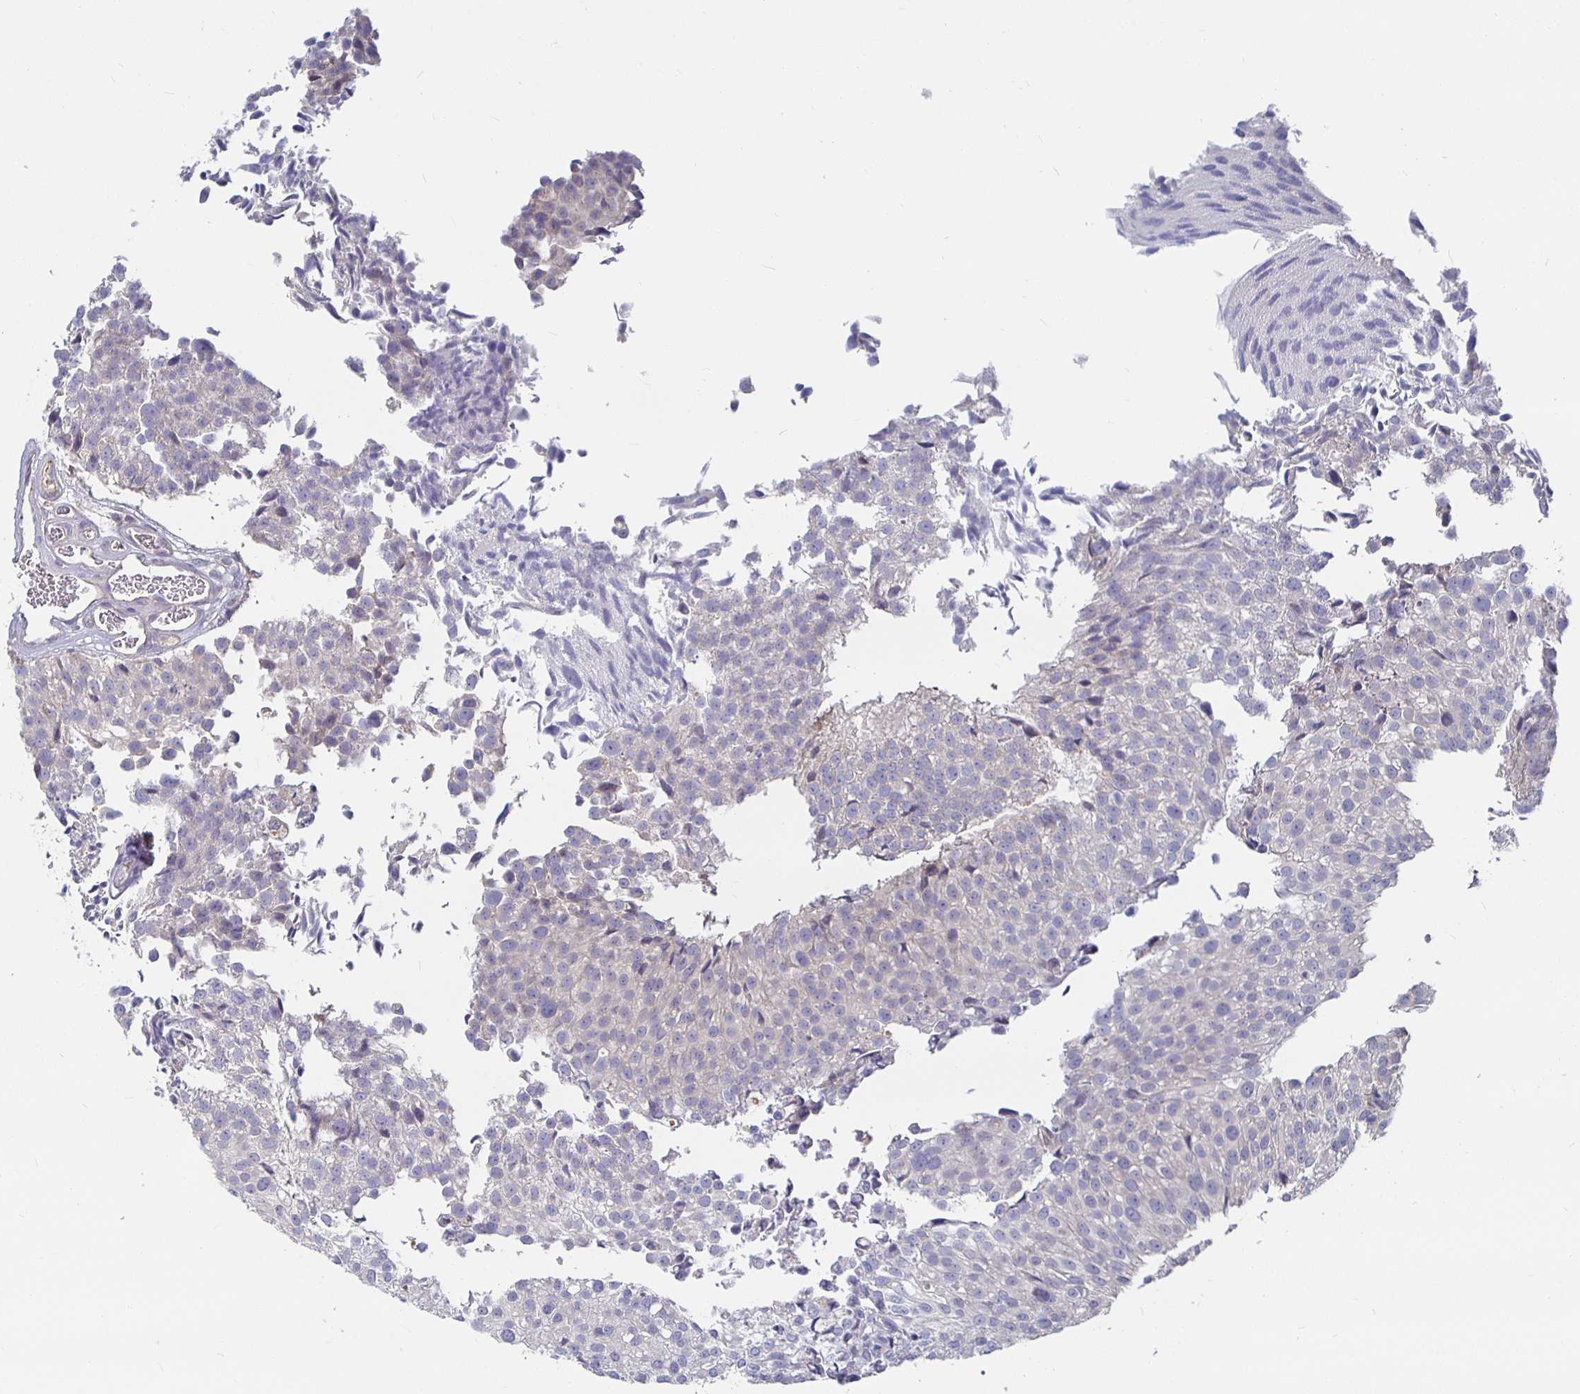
{"staining": {"intensity": "negative", "quantity": "none", "location": "none"}, "tissue": "urothelial cancer", "cell_type": "Tumor cells", "image_type": "cancer", "snomed": [{"axis": "morphology", "description": "Urothelial carcinoma, Low grade"}, {"axis": "topography", "description": "Urinary bladder"}], "caption": "Image shows no protein expression in tumor cells of low-grade urothelial carcinoma tissue. (Brightfield microscopy of DAB (3,3'-diaminobenzidine) immunohistochemistry (IHC) at high magnification).", "gene": "RNF144B", "patient": {"sex": "male", "age": 80}}